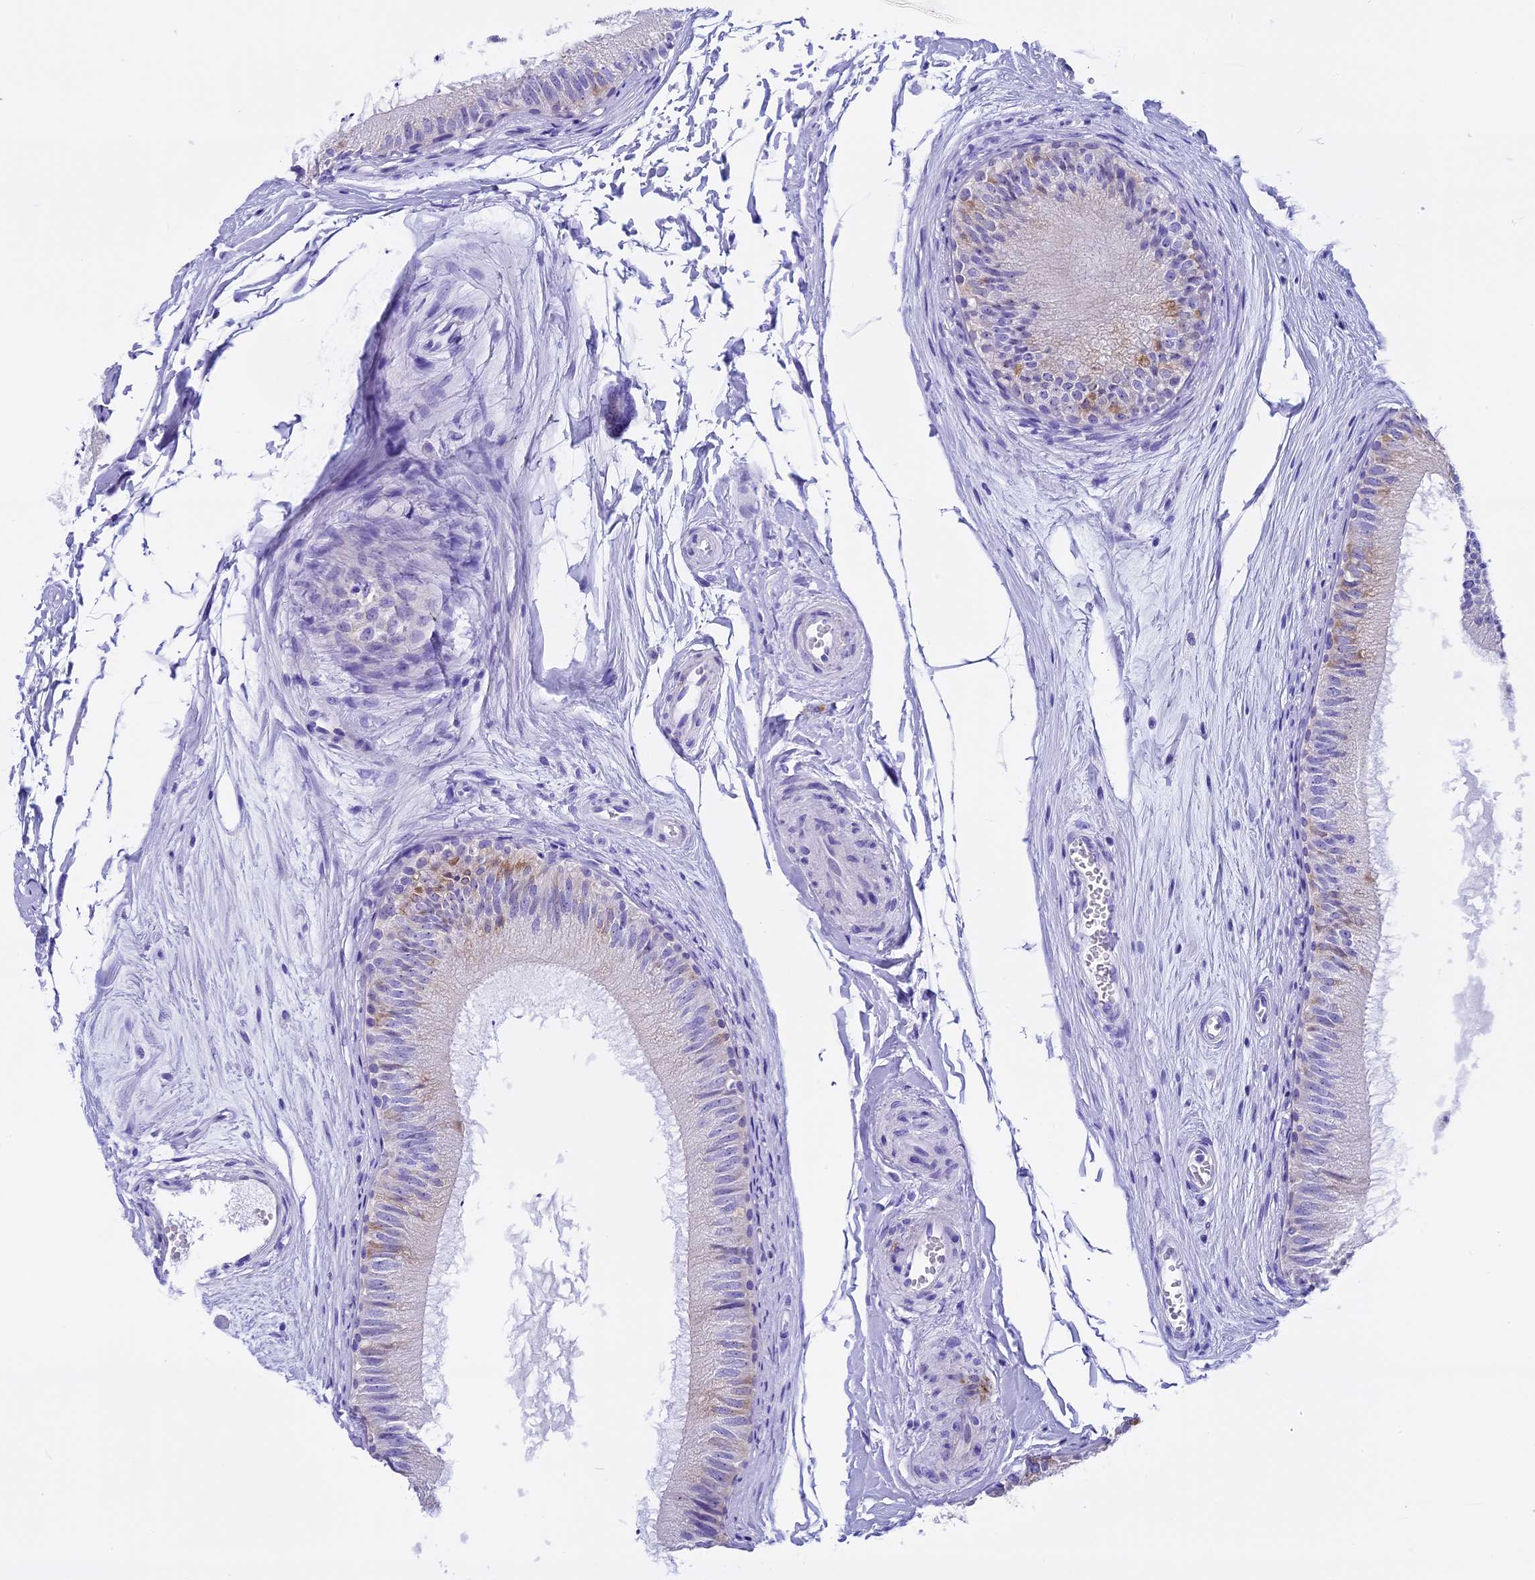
{"staining": {"intensity": "negative", "quantity": "none", "location": "none"}, "tissue": "epididymis", "cell_type": "Glandular cells", "image_type": "normal", "snomed": [{"axis": "morphology", "description": "Normal tissue, NOS"}, {"axis": "topography", "description": "Epididymis"}], "caption": "IHC histopathology image of benign epididymis stained for a protein (brown), which shows no expression in glandular cells. (DAB (3,3'-diaminobenzidine) immunohistochemistry with hematoxylin counter stain).", "gene": "KCTD14", "patient": {"sex": "male", "age": 56}}